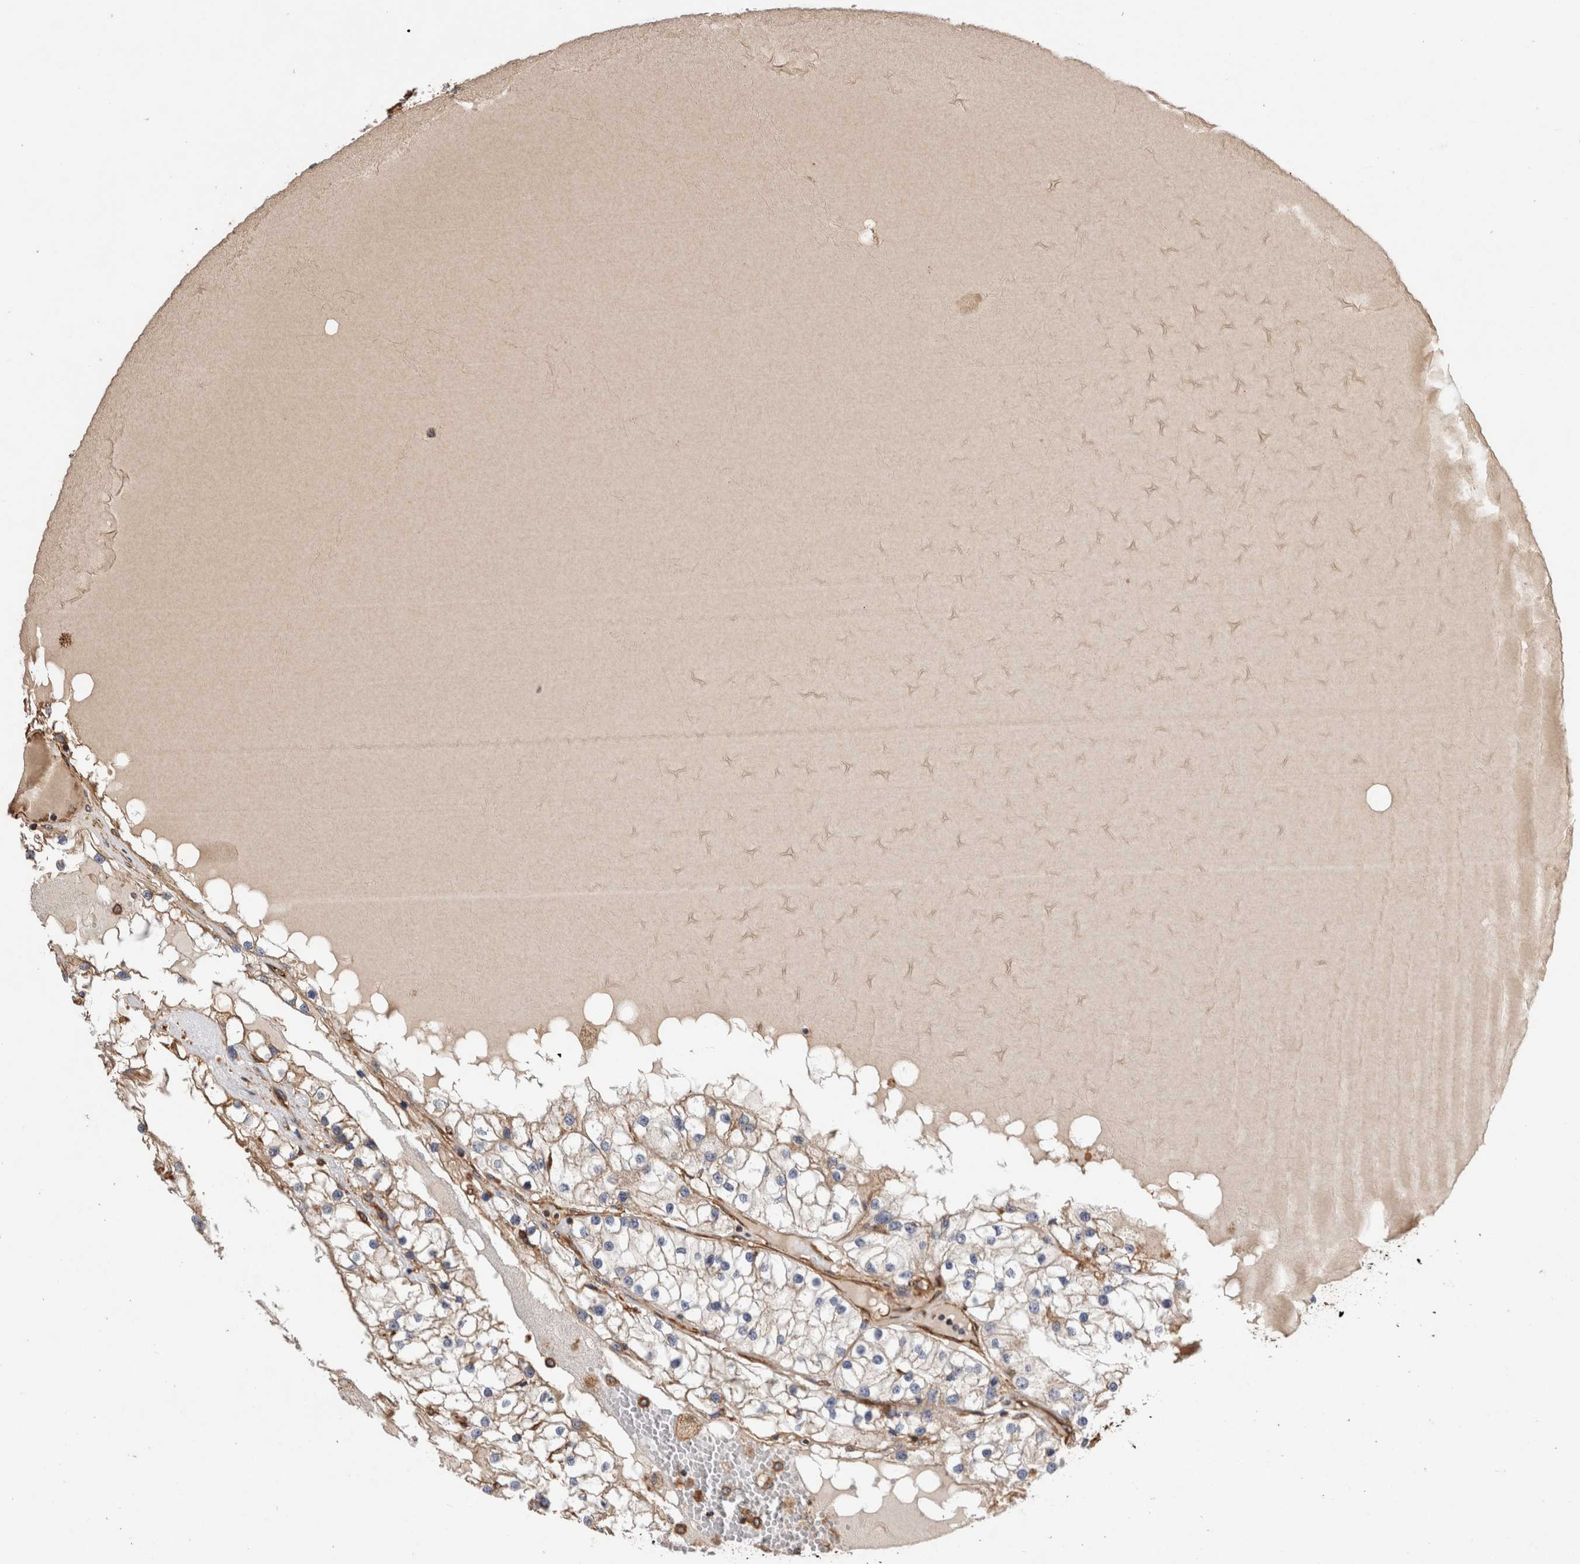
{"staining": {"intensity": "weak", "quantity": "<25%", "location": "cytoplasmic/membranous"}, "tissue": "renal cancer", "cell_type": "Tumor cells", "image_type": "cancer", "snomed": [{"axis": "morphology", "description": "Adenocarcinoma, NOS"}, {"axis": "topography", "description": "Kidney"}], "caption": "Renal cancer was stained to show a protein in brown. There is no significant staining in tumor cells. The staining was performed using DAB (3,3'-diaminobenzidine) to visualize the protein expression in brown, while the nuclei were stained in blue with hematoxylin (Magnification: 20x).", "gene": "ZNF397", "patient": {"sex": "male", "age": 68}}